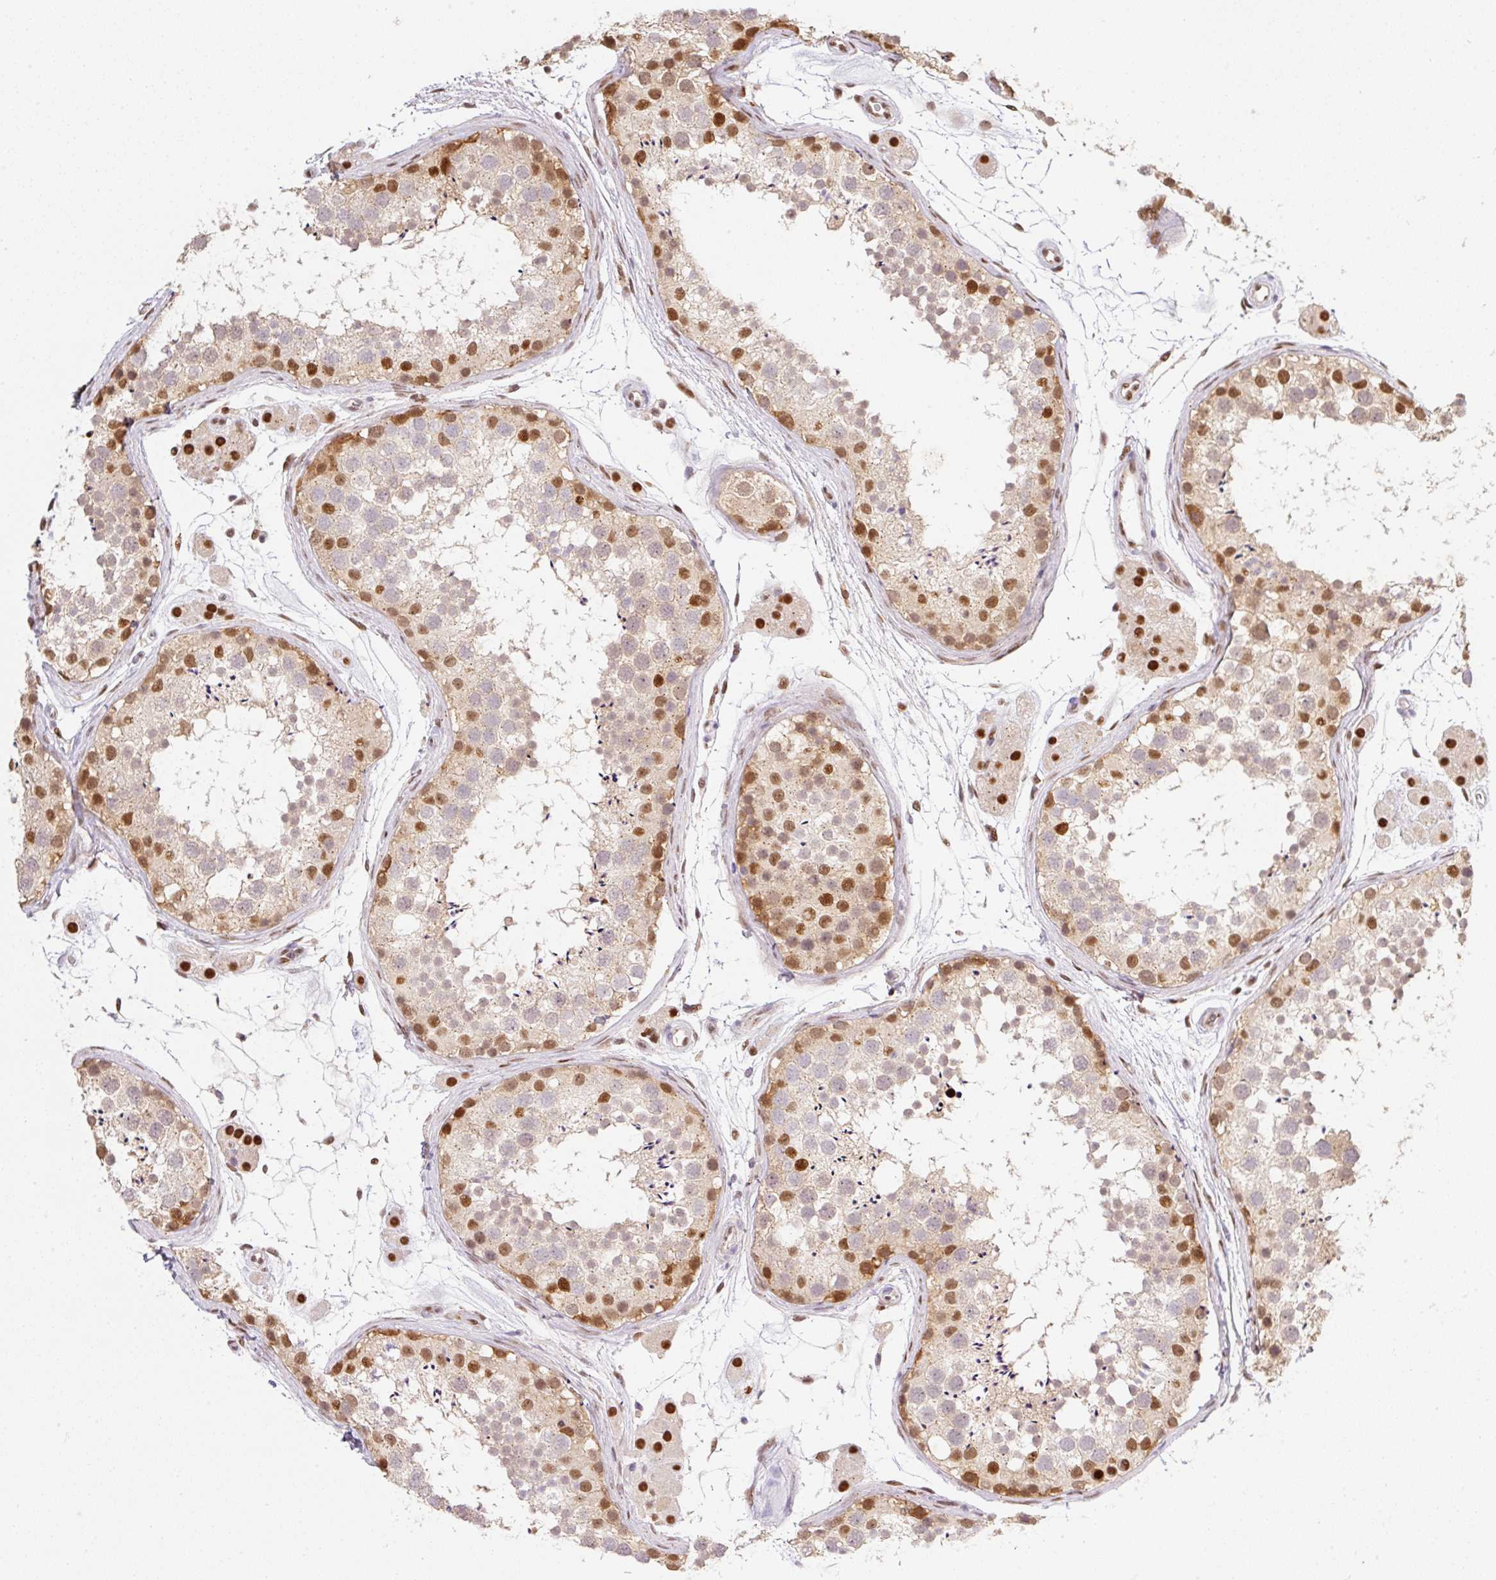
{"staining": {"intensity": "strong", "quantity": "25%-75%", "location": "nuclear"}, "tissue": "testis", "cell_type": "Cells in seminiferous ducts", "image_type": "normal", "snomed": [{"axis": "morphology", "description": "Normal tissue, NOS"}, {"axis": "topography", "description": "Testis"}], "caption": "A photomicrograph of testis stained for a protein exhibits strong nuclear brown staining in cells in seminiferous ducts. The protein is shown in brown color, while the nuclei are stained blue.", "gene": "GPR139", "patient": {"sex": "male", "age": 41}}